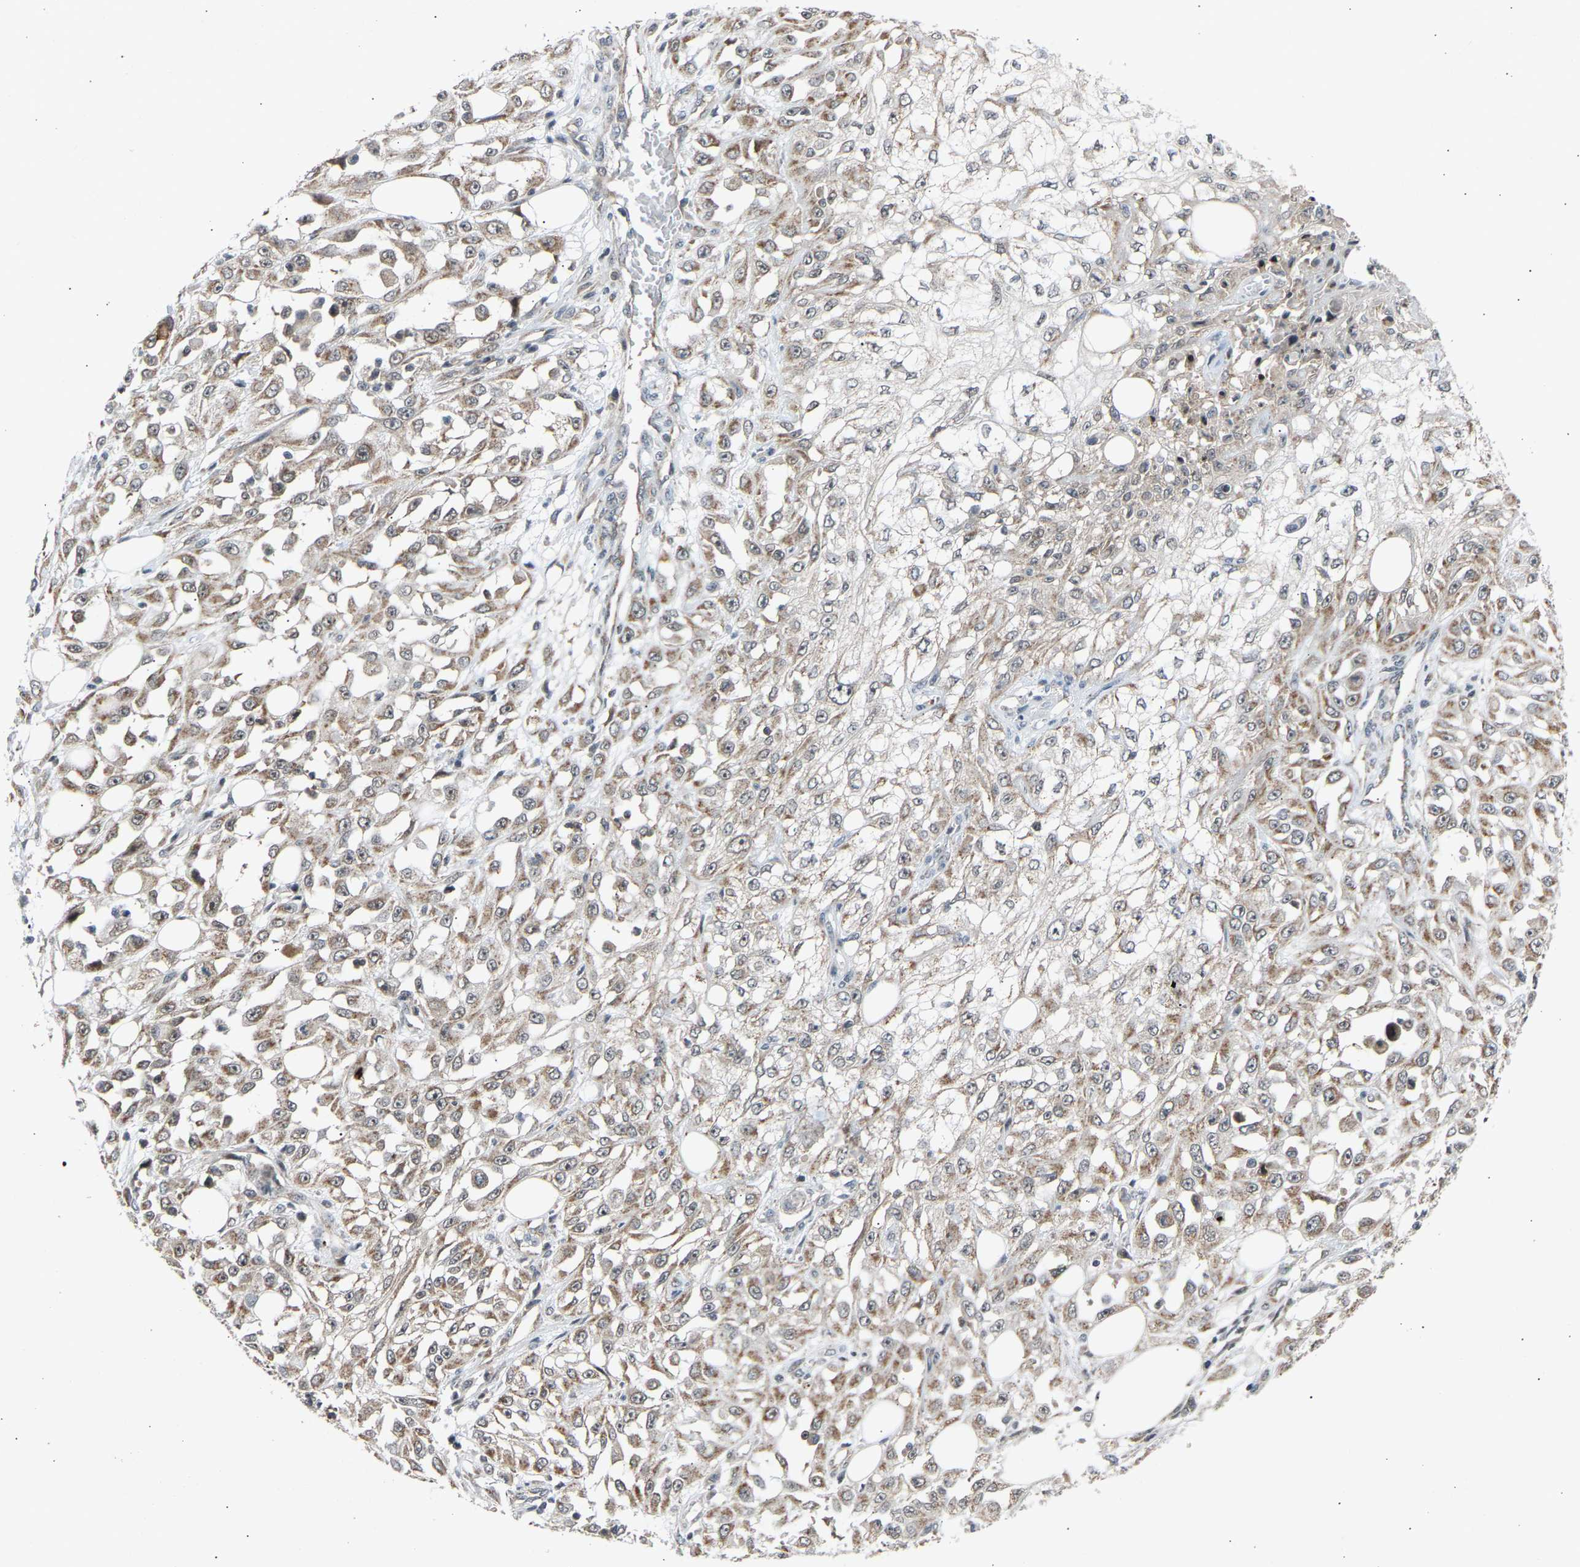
{"staining": {"intensity": "moderate", "quantity": "25%-75%", "location": "cytoplasmic/membranous"}, "tissue": "skin cancer", "cell_type": "Tumor cells", "image_type": "cancer", "snomed": [{"axis": "morphology", "description": "Squamous cell carcinoma, NOS"}, {"axis": "morphology", "description": "Squamous cell carcinoma, metastatic, NOS"}, {"axis": "topography", "description": "Skin"}, {"axis": "topography", "description": "Lymph node"}], "caption": "Skin cancer stained with DAB immunohistochemistry (IHC) demonstrates medium levels of moderate cytoplasmic/membranous expression in about 25%-75% of tumor cells.", "gene": "SLIRP", "patient": {"sex": "male", "age": 75}}